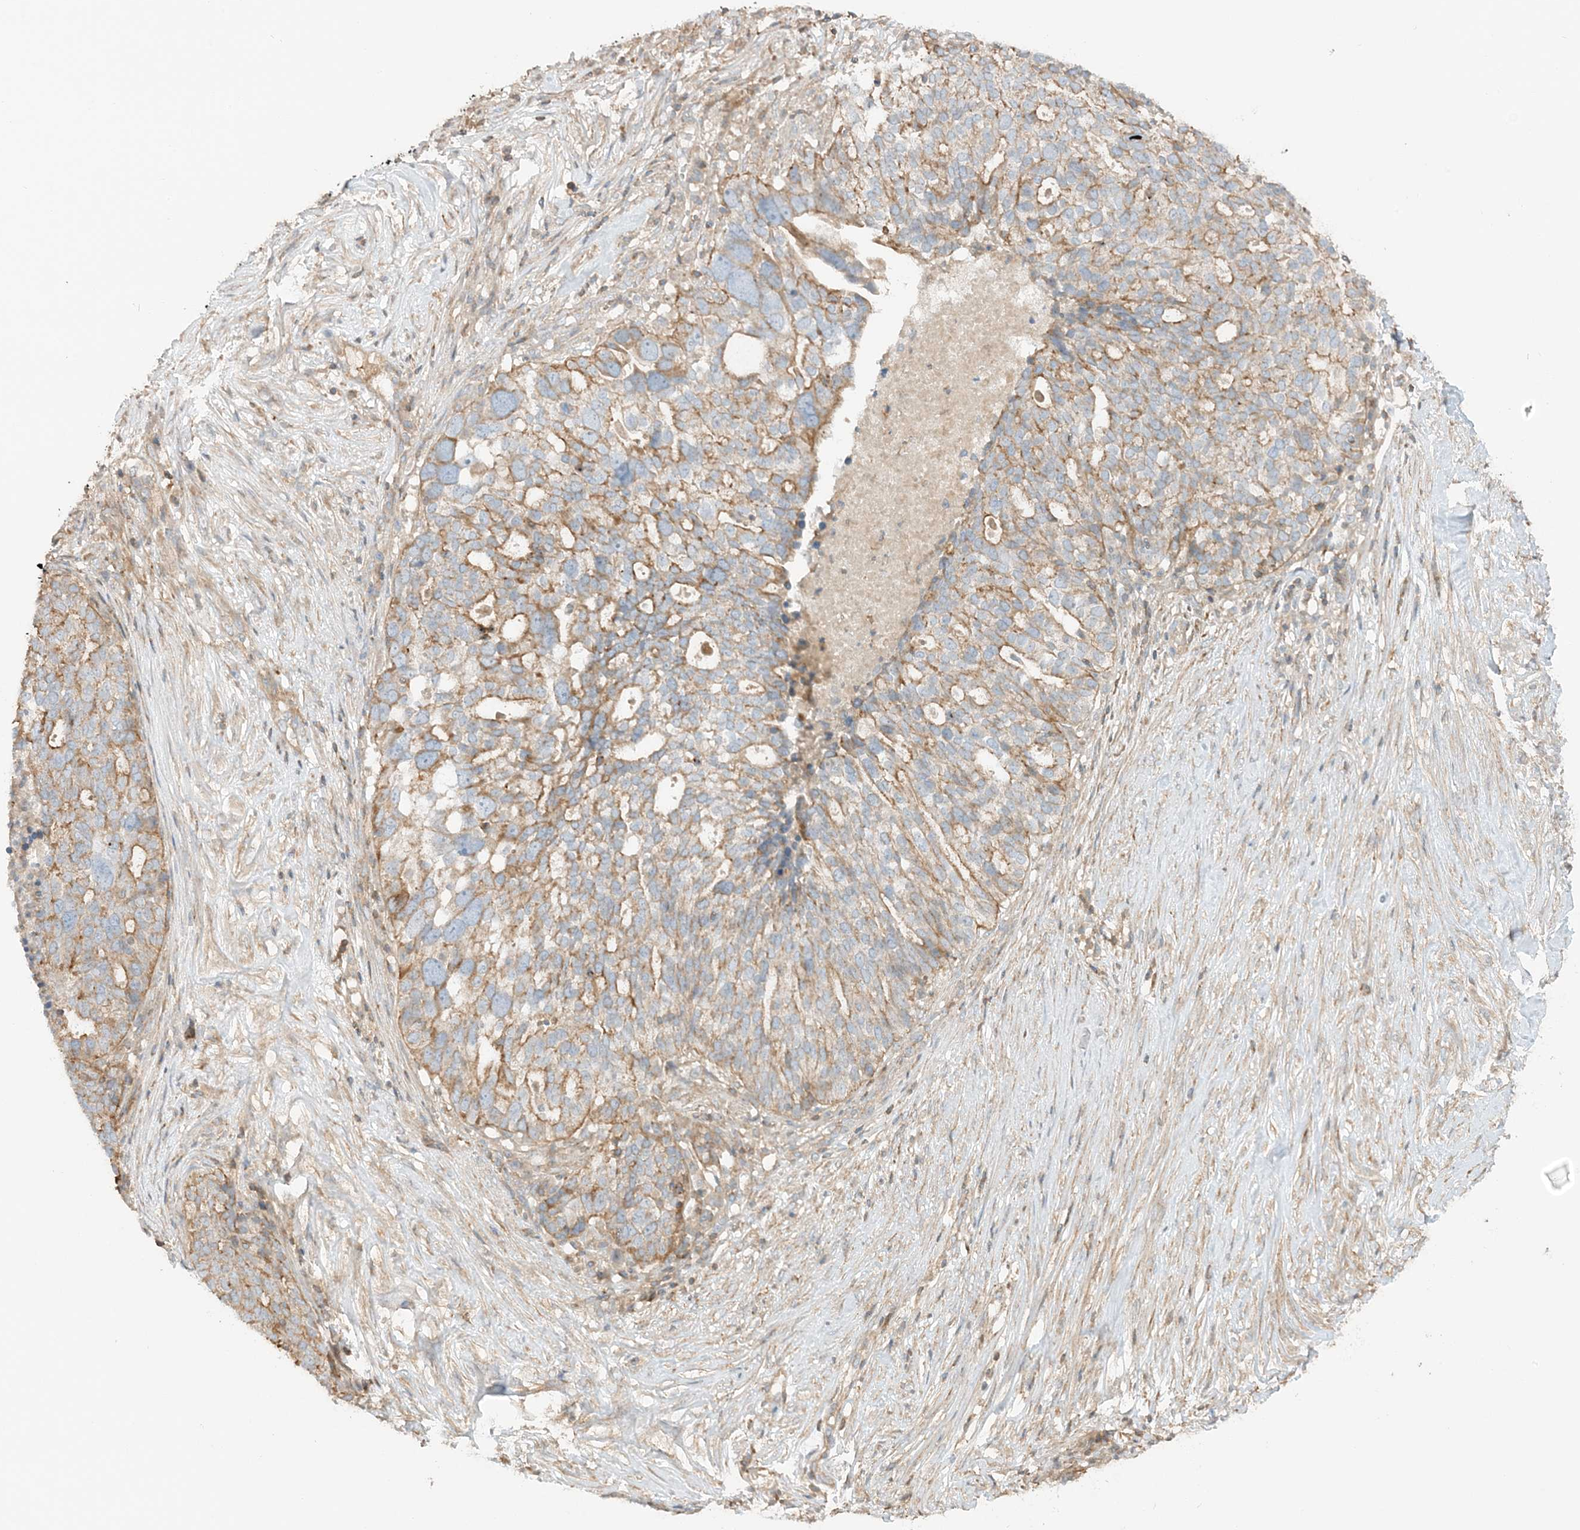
{"staining": {"intensity": "moderate", "quantity": "25%-75%", "location": "cytoplasmic/membranous"}, "tissue": "ovarian cancer", "cell_type": "Tumor cells", "image_type": "cancer", "snomed": [{"axis": "morphology", "description": "Cystadenocarcinoma, serous, NOS"}, {"axis": "topography", "description": "Ovary"}], "caption": "Serous cystadenocarcinoma (ovarian) stained for a protein (brown) shows moderate cytoplasmic/membranous positive staining in approximately 25%-75% of tumor cells.", "gene": "SLC25A12", "patient": {"sex": "female", "age": 59}}